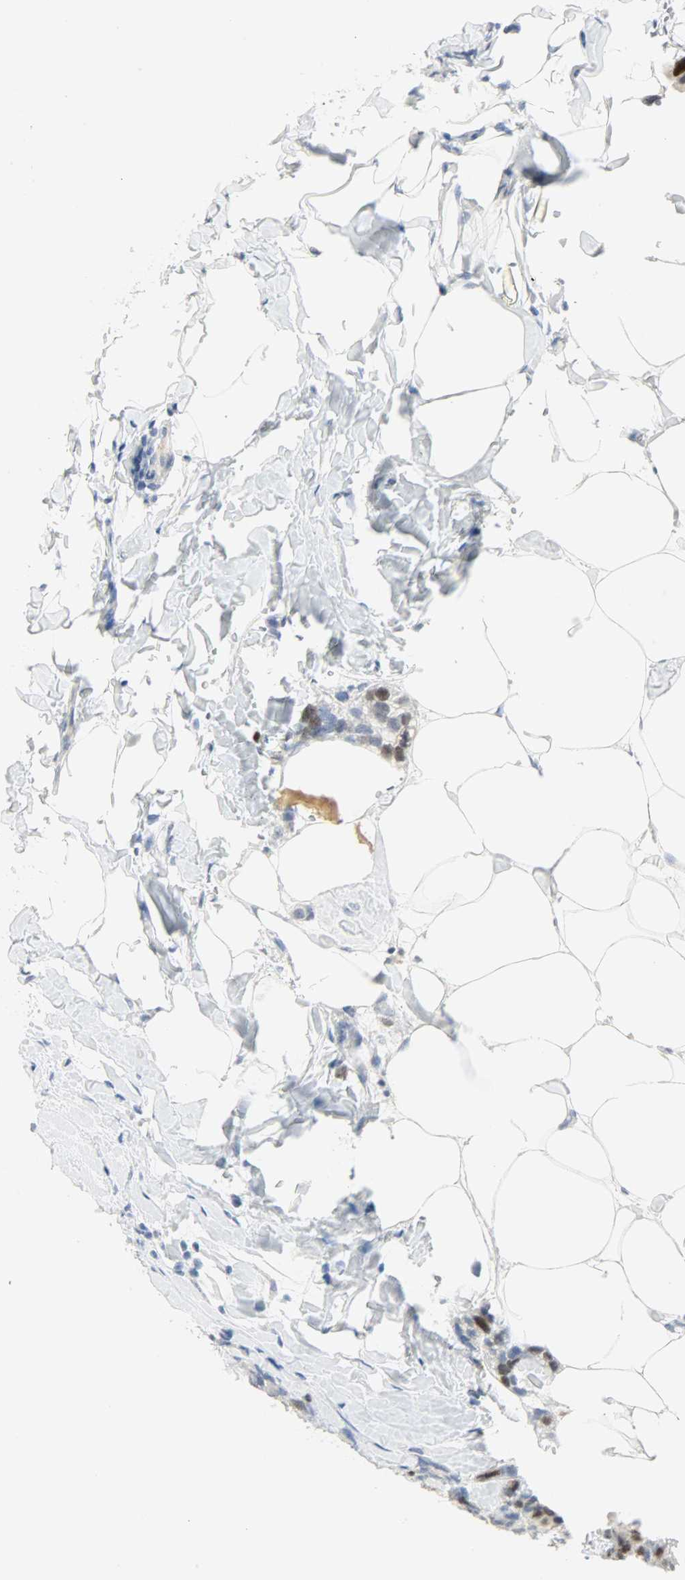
{"staining": {"intensity": "moderate", "quantity": "<25%", "location": "nuclear"}, "tissue": "breast cancer", "cell_type": "Tumor cells", "image_type": "cancer", "snomed": [{"axis": "morphology", "description": "Normal tissue, NOS"}, {"axis": "morphology", "description": "Duct carcinoma"}, {"axis": "topography", "description": "Breast"}], "caption": "Immunohistochemistry micrograph of neoplastic tissue: breast invasive ductal carcinoma stained using IHC demonstrates low levels of moderate protein expression localized specifically in the nuclear of tumor cells, appearing as a nuclear brown color.", "gene": "HELLS", "patient": {"sex": "female", "age": 50}}